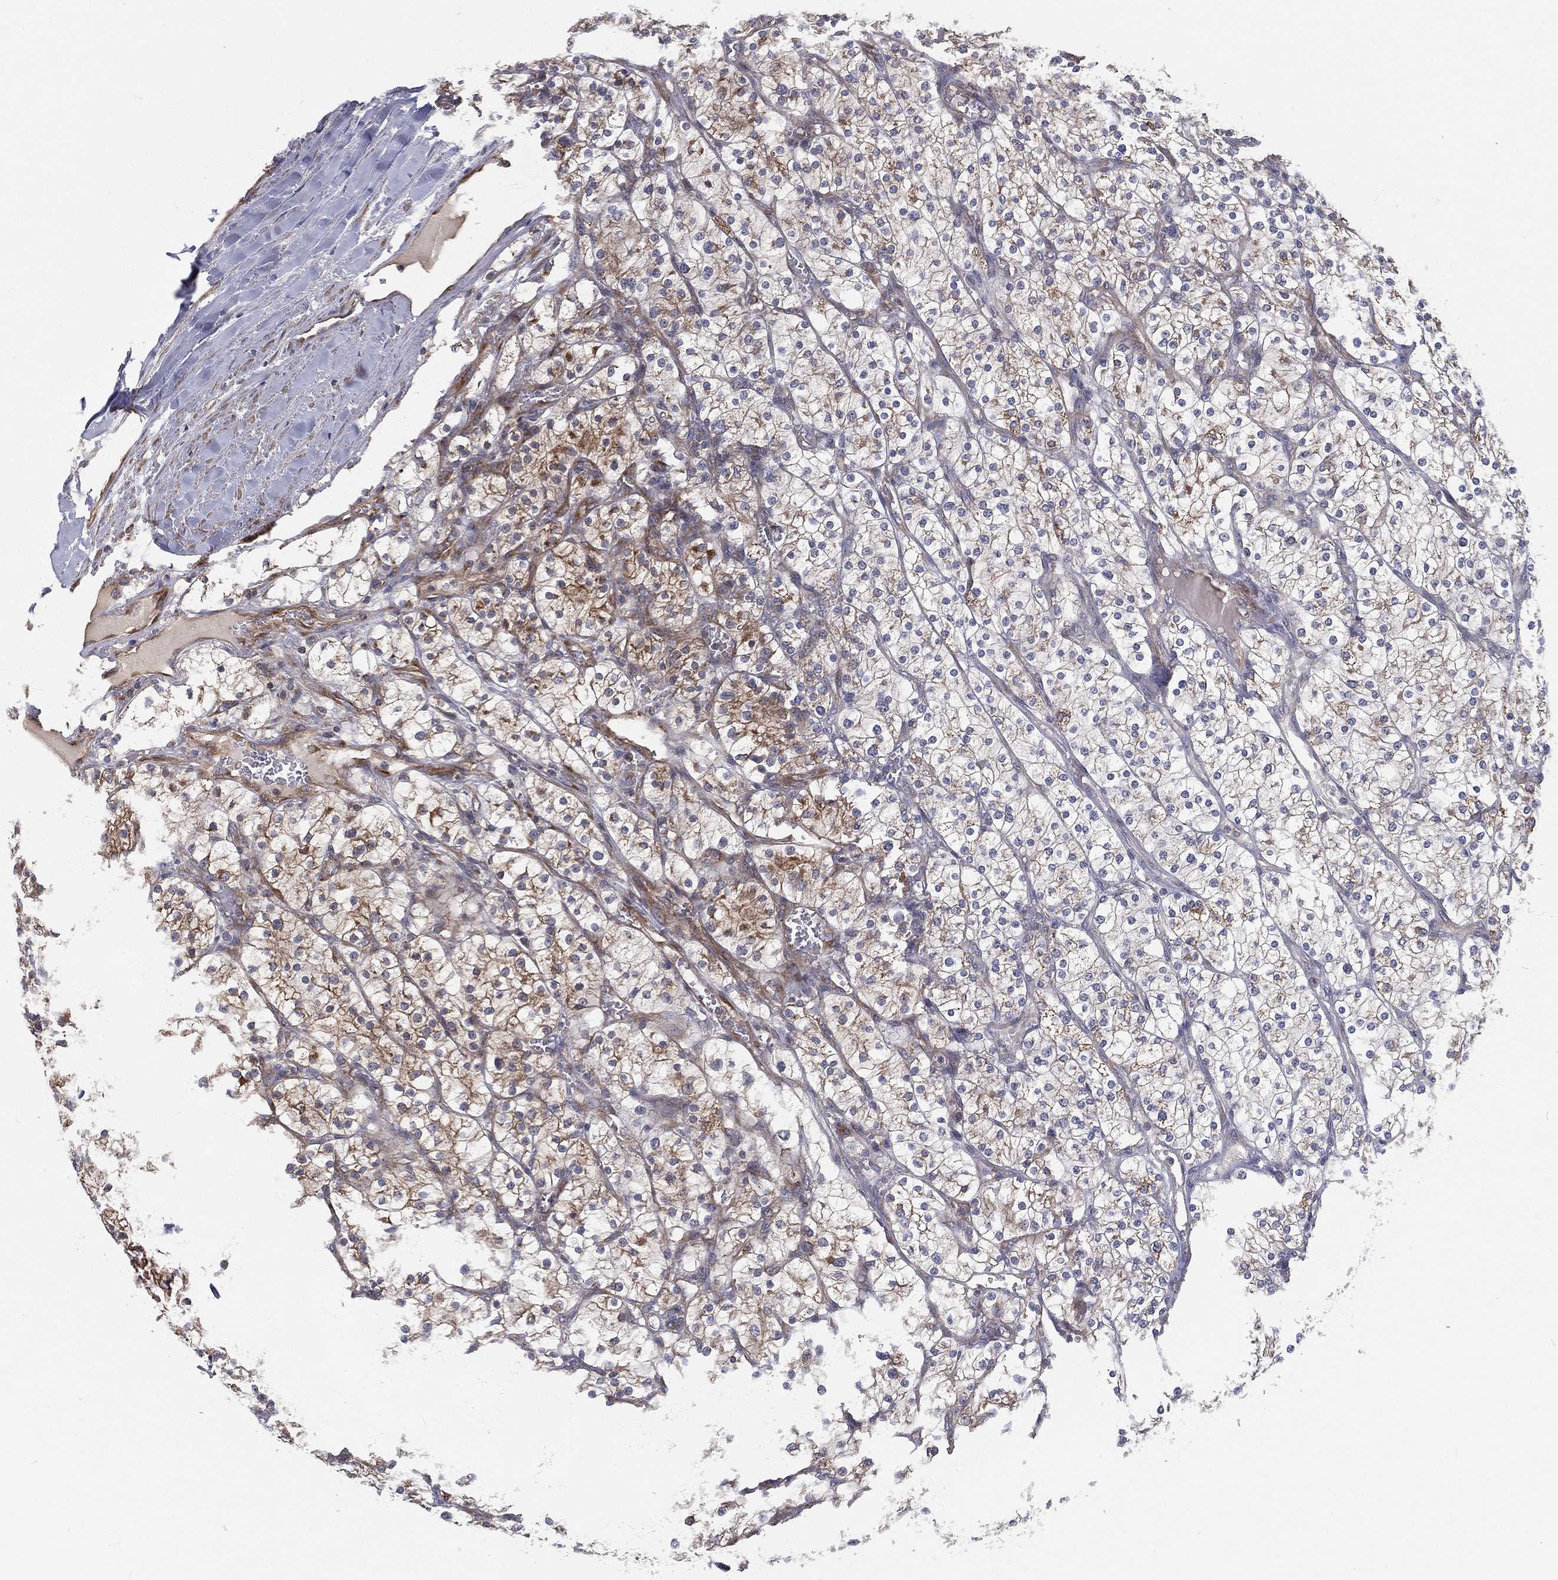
{"staining": {"intensity": "moderate", "quantity": "25%-75%", "location": "cytoplasmic/membranous"}, "tissue": "renal cancer", "cell_type": "Tumor cells", "image_type": "cancer", "snomed": [{"axis": "morphology", "description": "Adenocarcinoma, NOS"}, {"axis": "topography", "description": "Kidney"}], "caption": "A high-resolution histopathology image shows immunohistochemistry staining of renal adenocarcinoma, which displays moderate cytoplasmic/membranous expression in about 25%-75% of tumor cells. (IHC, brightfield microscopy, high magnification).", "gene": "EIF2B5", "patient": {"sex": "male", "age": 80}}